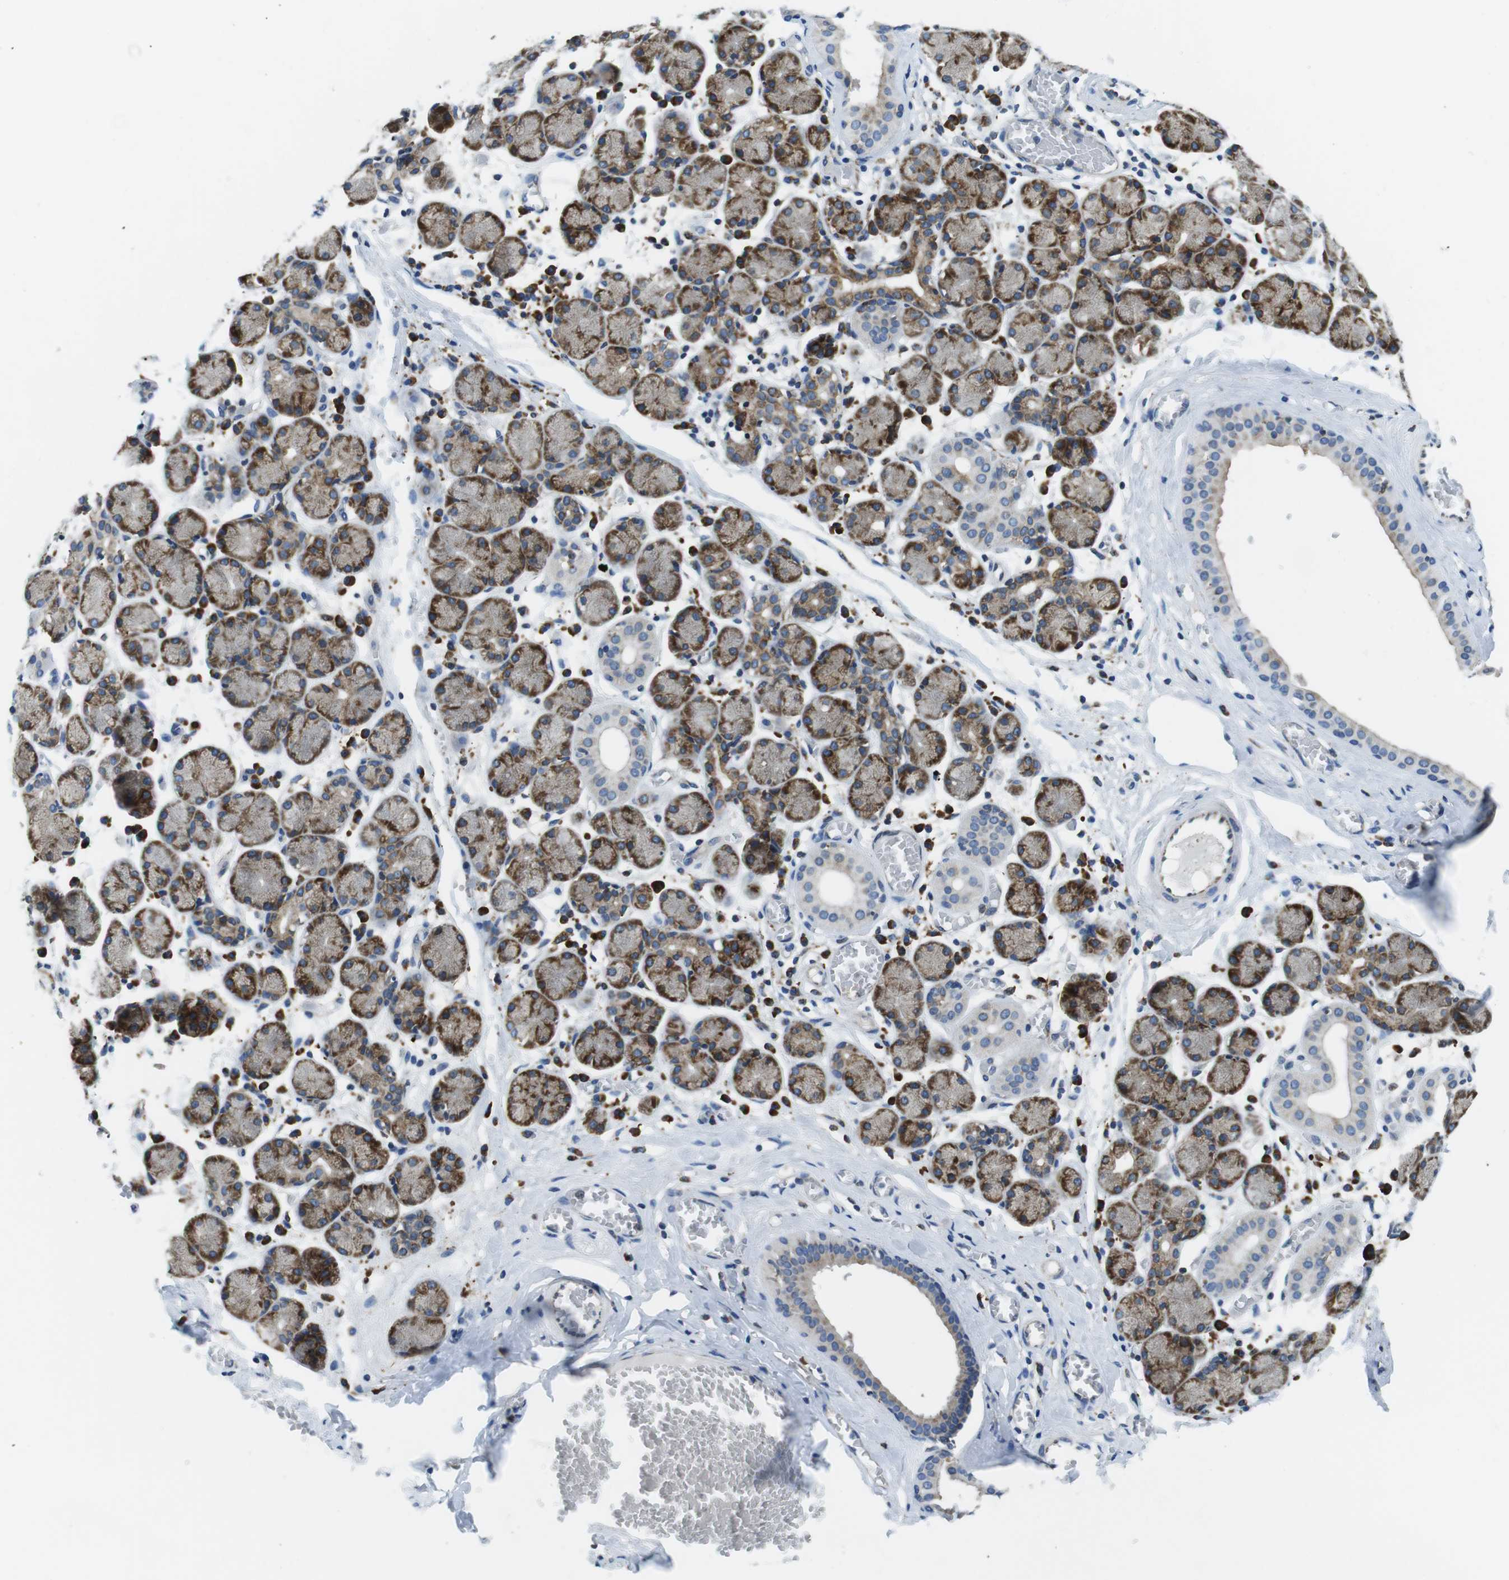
{"staining": {"intensity": "moderate", "quantity": ">75%", "location": "cytoplasmic/membranous"}, "tissue": "salivary gland", "cell_type": "Glandular cells", "image_type": "normal", "snomed": [{"axis": "morphology", "description": "Normal tissue, NOS"}, {"axis": "topography", "description": "Salivary gland"}], "caption": "A micrograph of salivary gland stained for a protein reveals moderate cytoplasmic/membranous brown staining in glandular cells.", "gene": "UGGT1", "patient": {"sex": "female", "age": 24}}